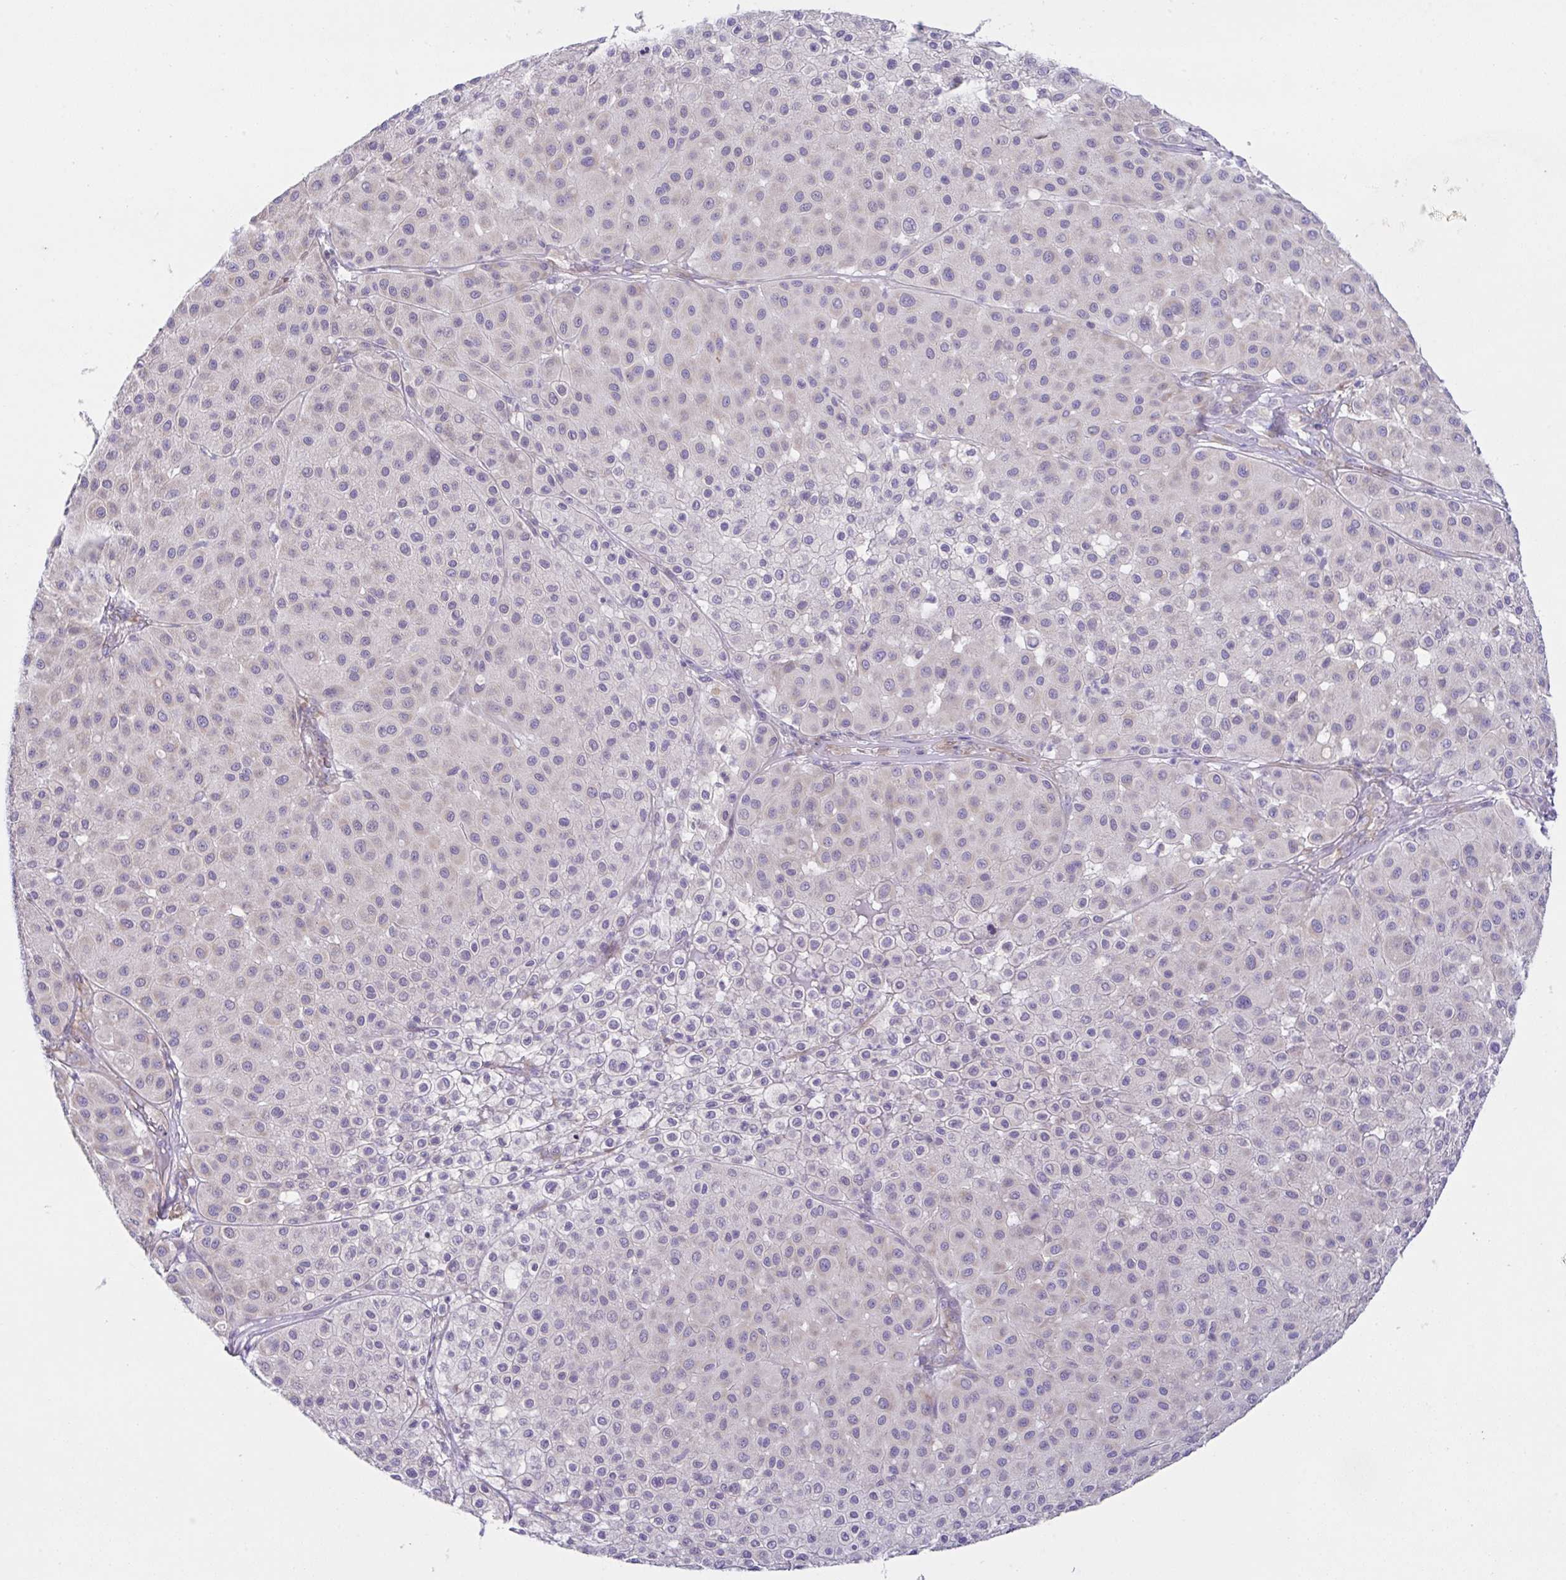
{"staining": {"intensity": "negative", "quantity": "none", "location": "none"}, "tissue": "melanoma", "cell_type": "Tumor cells", "image_type": "cancer", "snomed": [{"axis": "morphology", "description": "Malignant melanoma, Metastatic site"}, {"axis": "topography", "description": "Smooth muscle"}], "caption": "Tumor cells are negative for protein expression in human melanoma. (Brightfield microscopy of DAB (3,3'-diaminobenzidine) immunohistochemistry (IHC) at high magnification).", "gene": "FAU", "patient": {"sex": "male", "age": 41}}